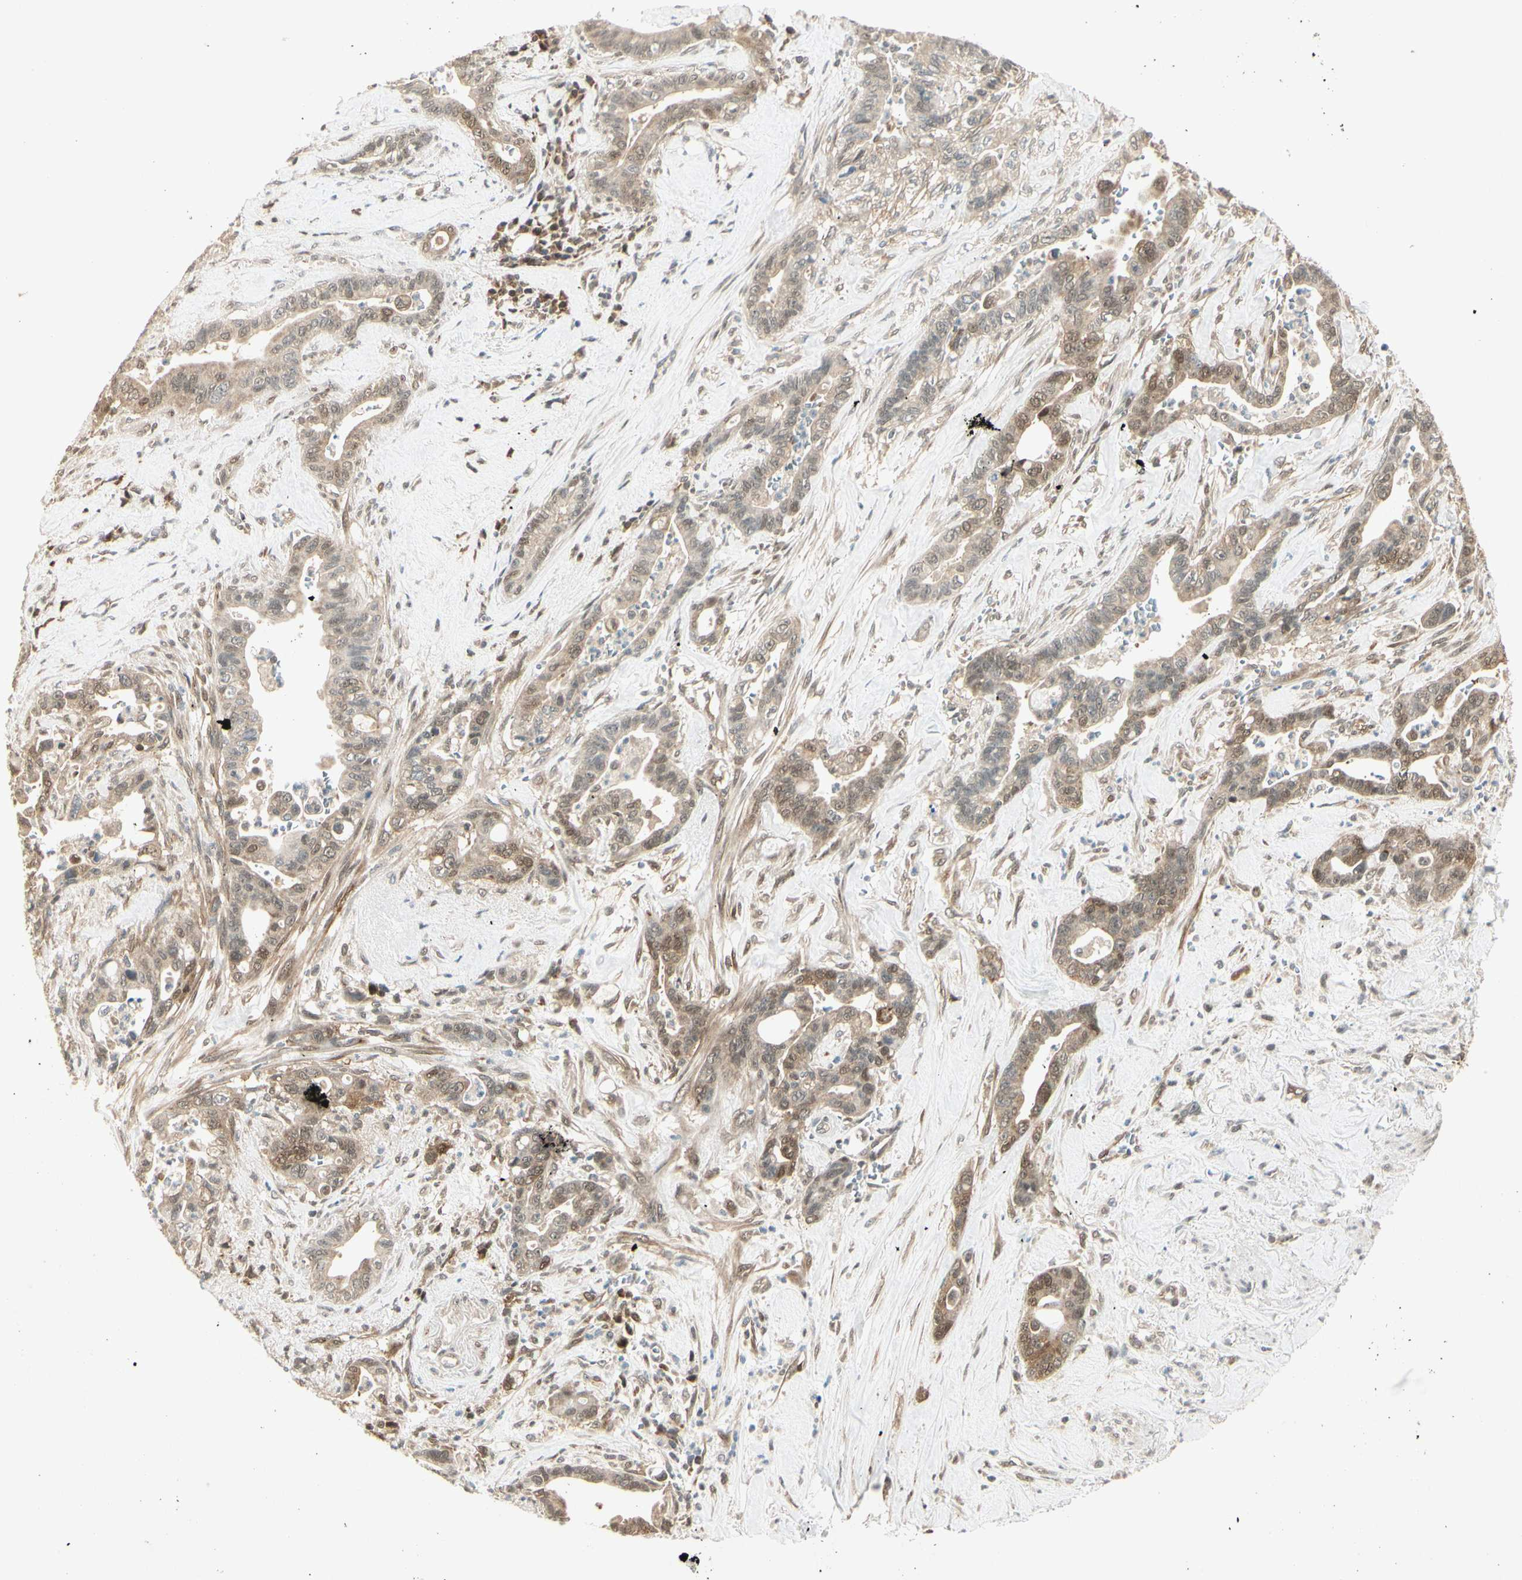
{"staining": {"intensity": "weak", "quantity": "25%-75%", "location": "cytoplasmic/membranous"}, "tissue": "pancreatic cancer", "cell_type": "Tumor cells", "image_type": "cancer", "snomed": [{"axis": "morphology", "description": "Adenocarcinoma, NOS"}, {"axis": "topography", "description": "Pancreas"}], "caption": "Immunohistochemical staining of human adenocarcinoma (pancreatic) shows low levels of weak cytoplasmic/membranous expression in about 25%-75% of tumor cells. Immunohistochemistry stains the protein in brown and the nuclei are stained blue.", "gene": "IPO5", "patient": {"sex": "male", "age": 70}}